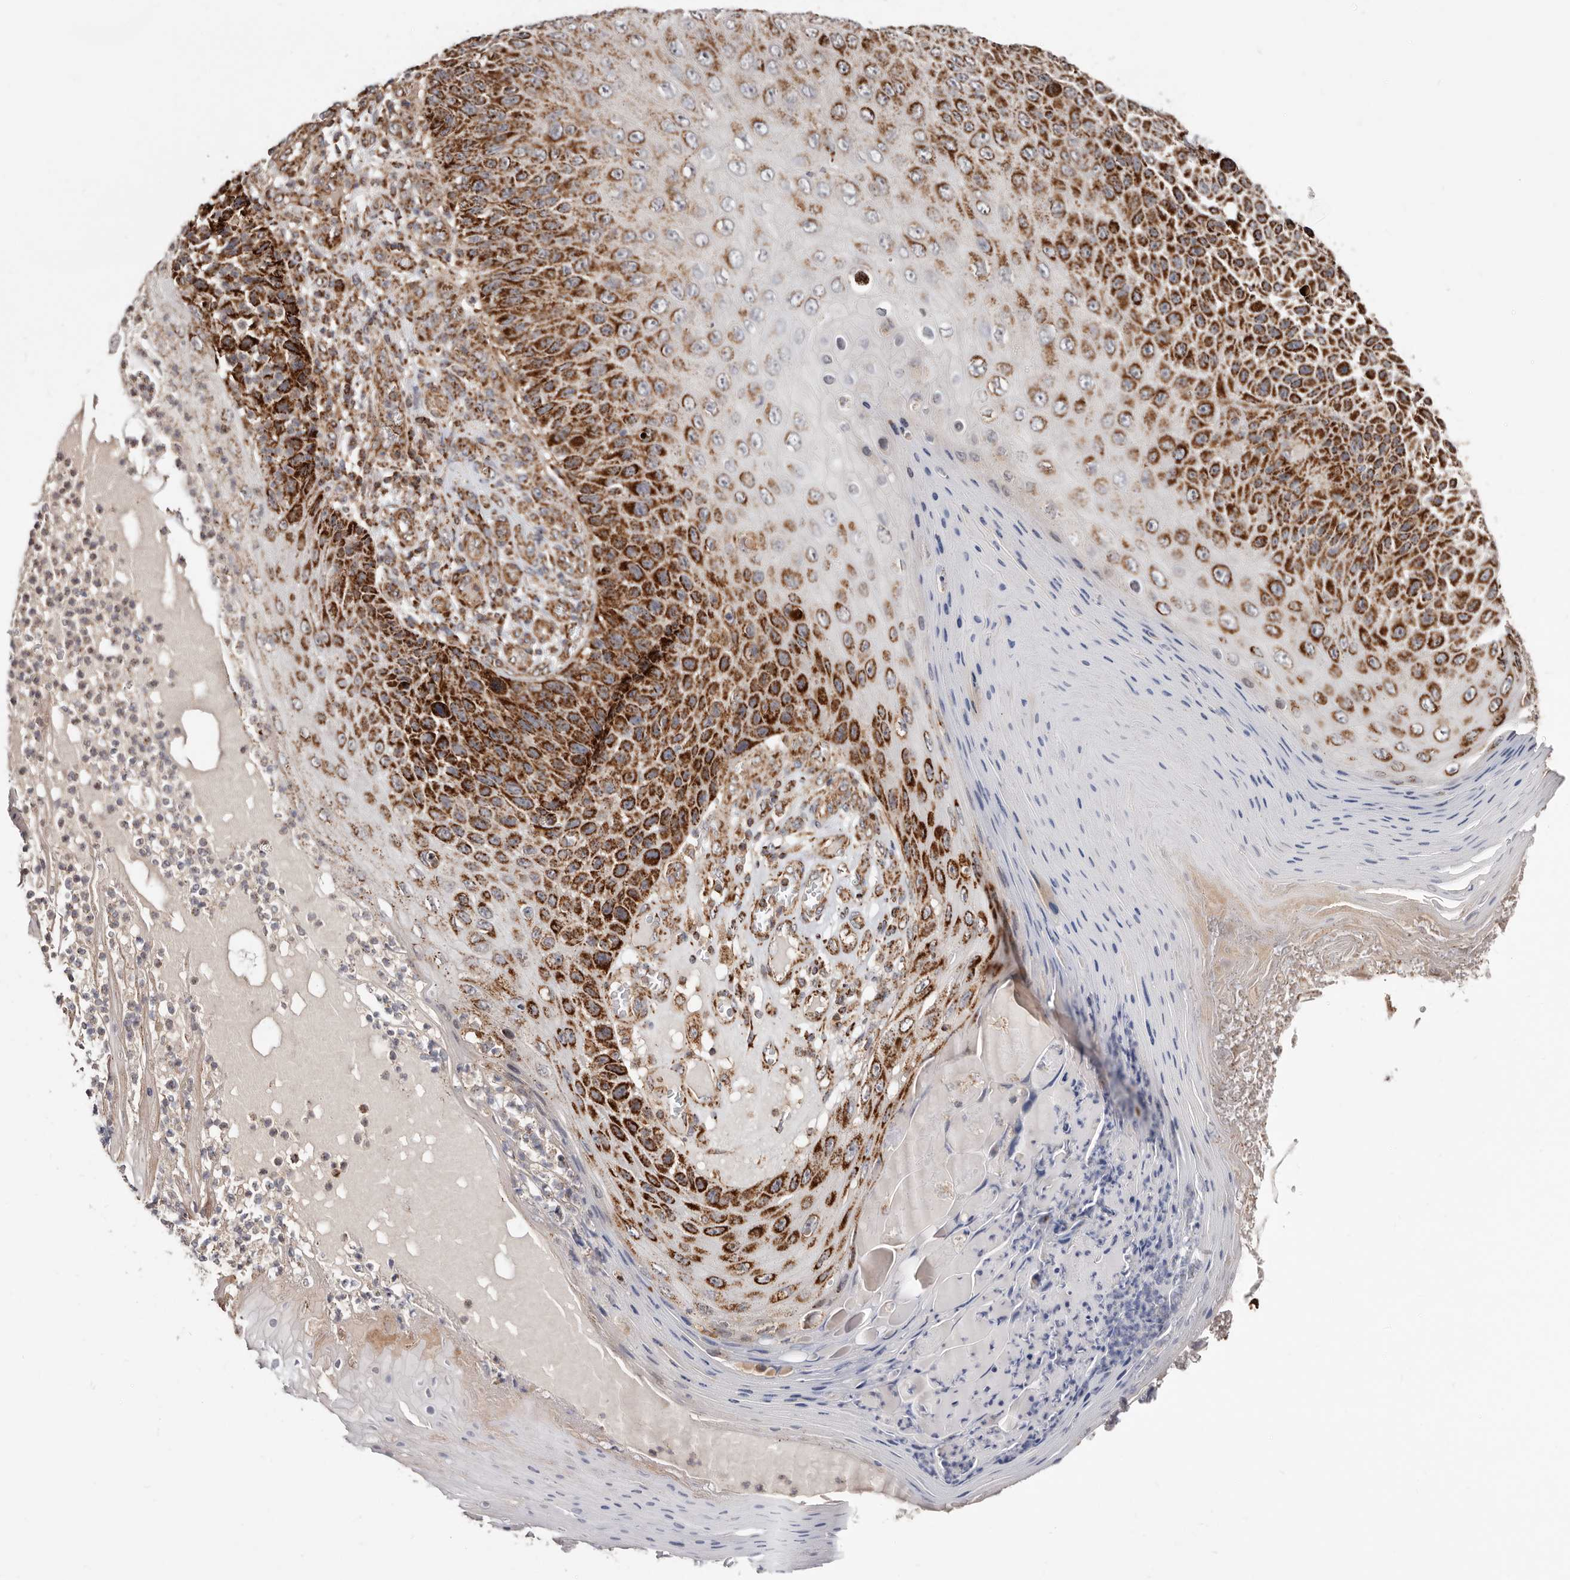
{"staining": {"intensity": "strong", "quantity": ">75%", "location": "cytoplasmic/membranous"}, "tissue": "skin cancer", "cell_type": "Tumor cells", "image_type": "cancer", "snomed": [{"axis": "morphology", "description": "Squamous cell carcinoma, NOS"}, {"axis": "topography", "description": "Skin"}], "caption": "Skin cancer (squamous cell carcinoma) tissue reveals strong cytoplasmic/membranous expression in approximately >75% of tumor cells, visualized by immunohistochemistry.", "gene": "PRKACB", "patient": {"sex": "female", "age": 88}}